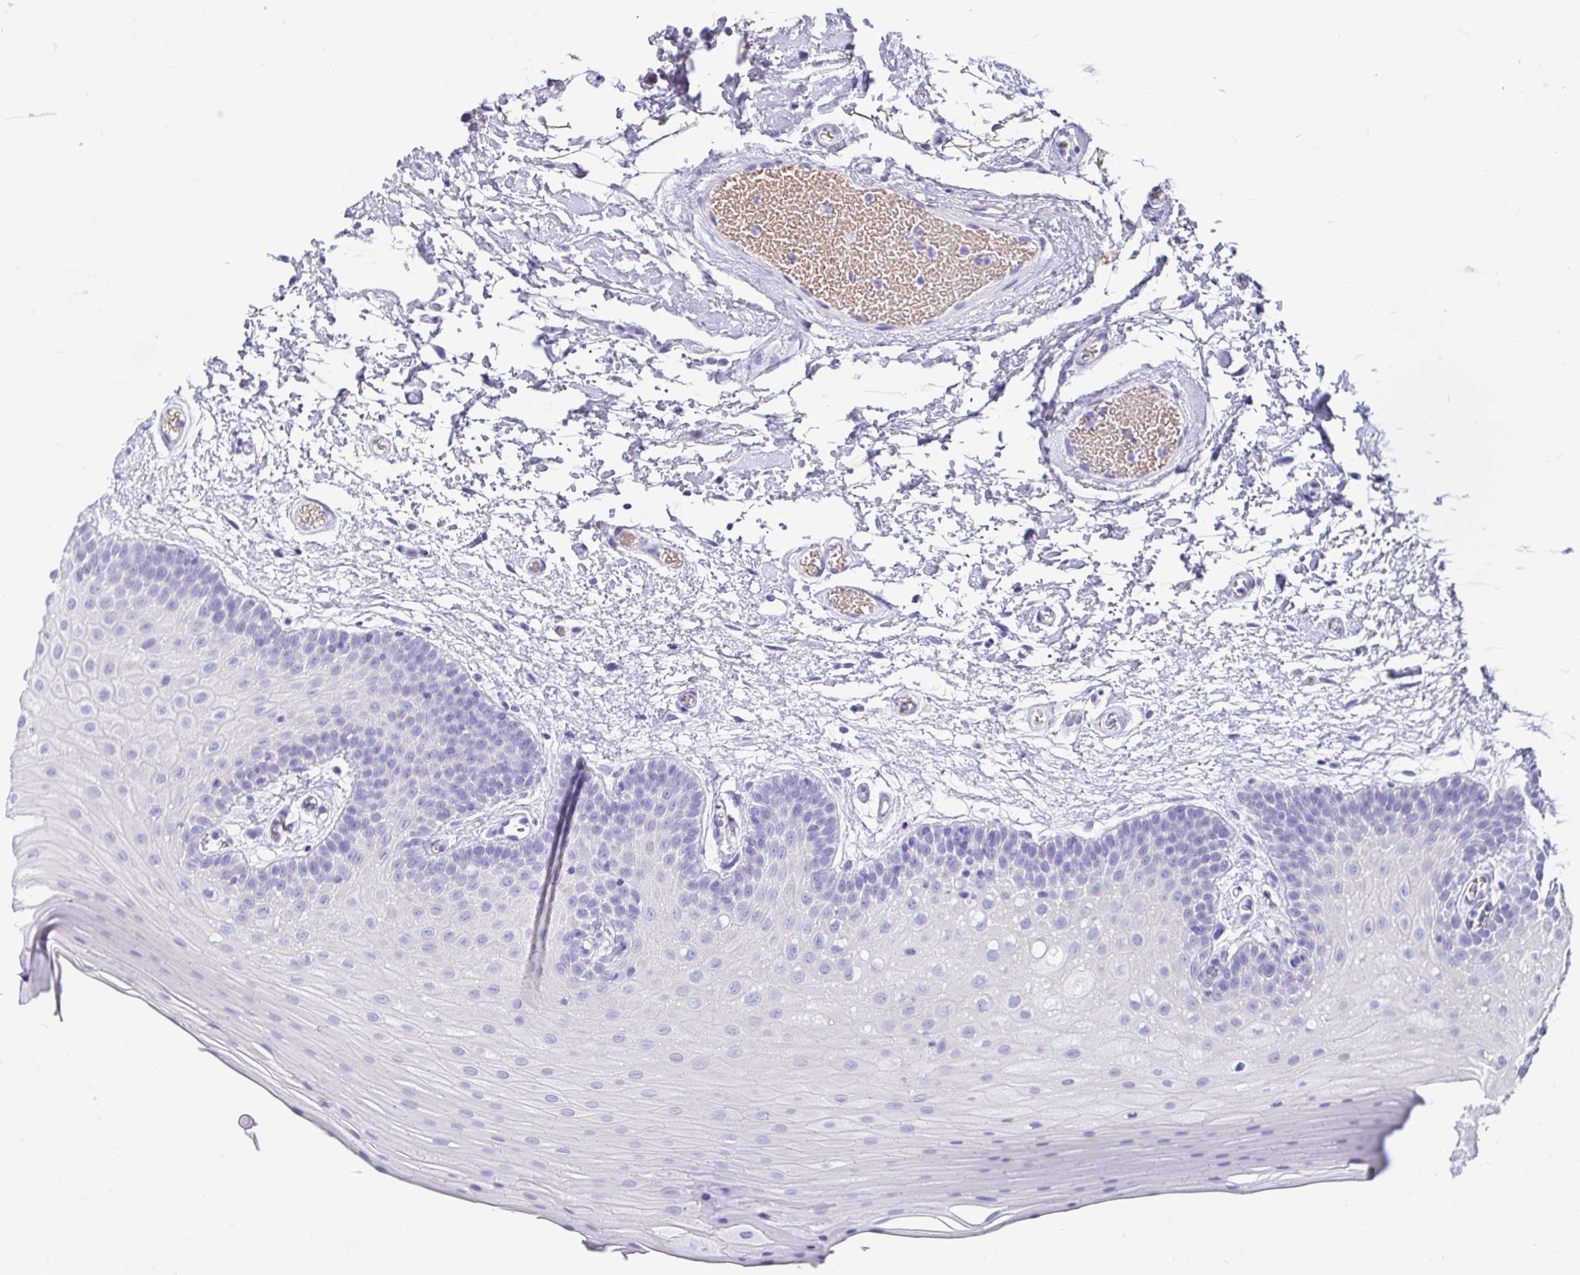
{"staining": {"intensity": "negative", "quantity": "none", "location": "none"}, "tissue": "oral mucosa", "cell_type": "Squamous epithelial cells", "image_type": "normal", "snomed": [{"axis": "morphology", "description": "Normal tissue, NOS"}, {"axis": "morphology", "description": "Squamous cell carcinoma, NOS"}, {"axis": "topography", "description": "Oral tissue"}, {"axis": "topography", "description": "Tounge, NOS"}, {"axis": "topography", "description": "Head-Neck"}], "caption": "Protein analysis of unremarkable oral mucosa exhibits no significant expression in squamous epithelial cells. (Stains: DAB (3,3'-diaminobenzidine) immunohistochemistry (IHC) with hematoxylin counter stain, Microscopy: brightfield microscopy at high magnification).", "gene": "ZPBP2", "patient": {"sex": "male", "age": 62}}